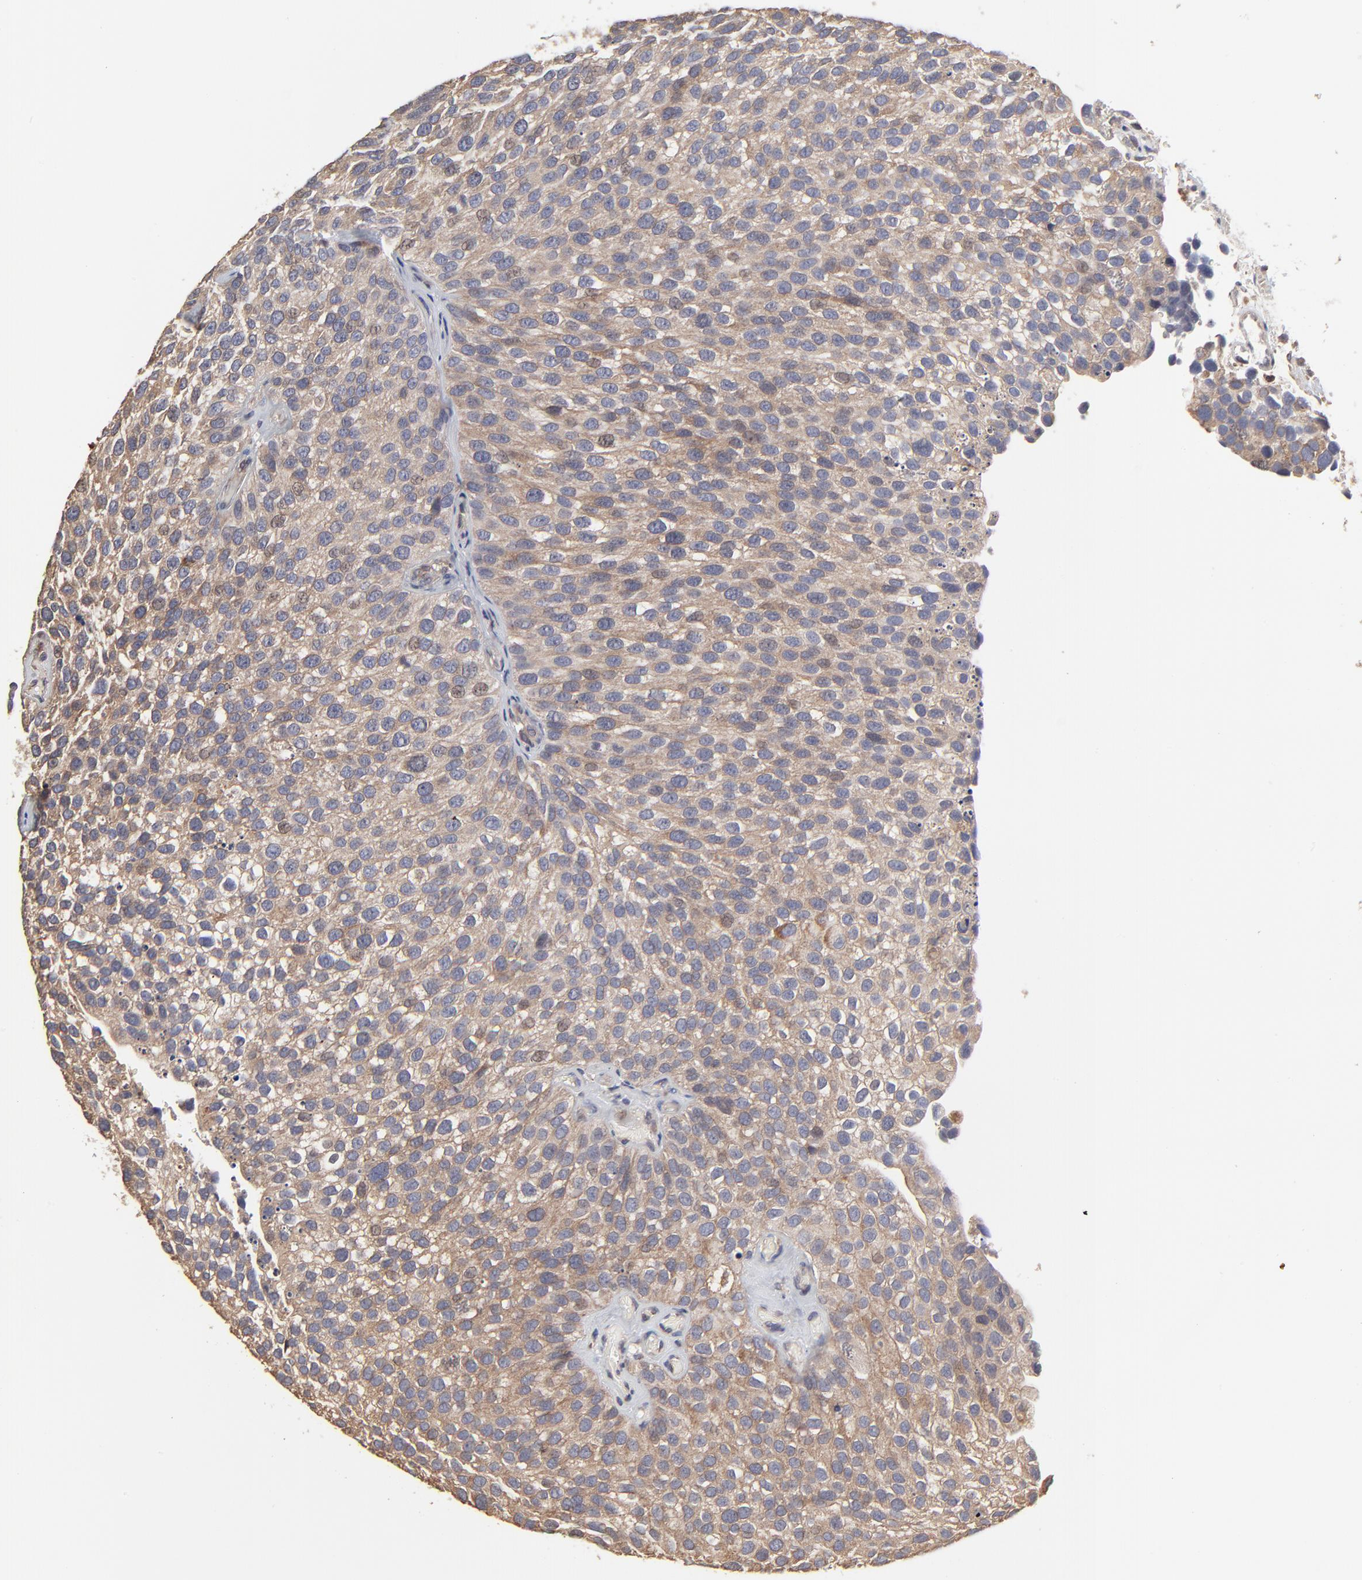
{"staining": {"intensity": "moderate", "quantity": ">75%", "location": "cytoplasmic/membranous"}, "tissue": "urothelial cancer", "cell_type": "Tumor cells", "image_type": "cancer", "snomed": [{"axis": "morphology", "description": "Urothelial carcinoma, High grade"}, {"axis": "topography", "description": "Urinary bladder"}], "caption": "The image displays immunohistochemical staining of high-grade urothelial carcinoma. There is moderate cytoplasmic/membranous positivity is seen in about >75% of tumor cells.", "gene": "ELP2", "patient": {"sex": "male", "age": 72}}